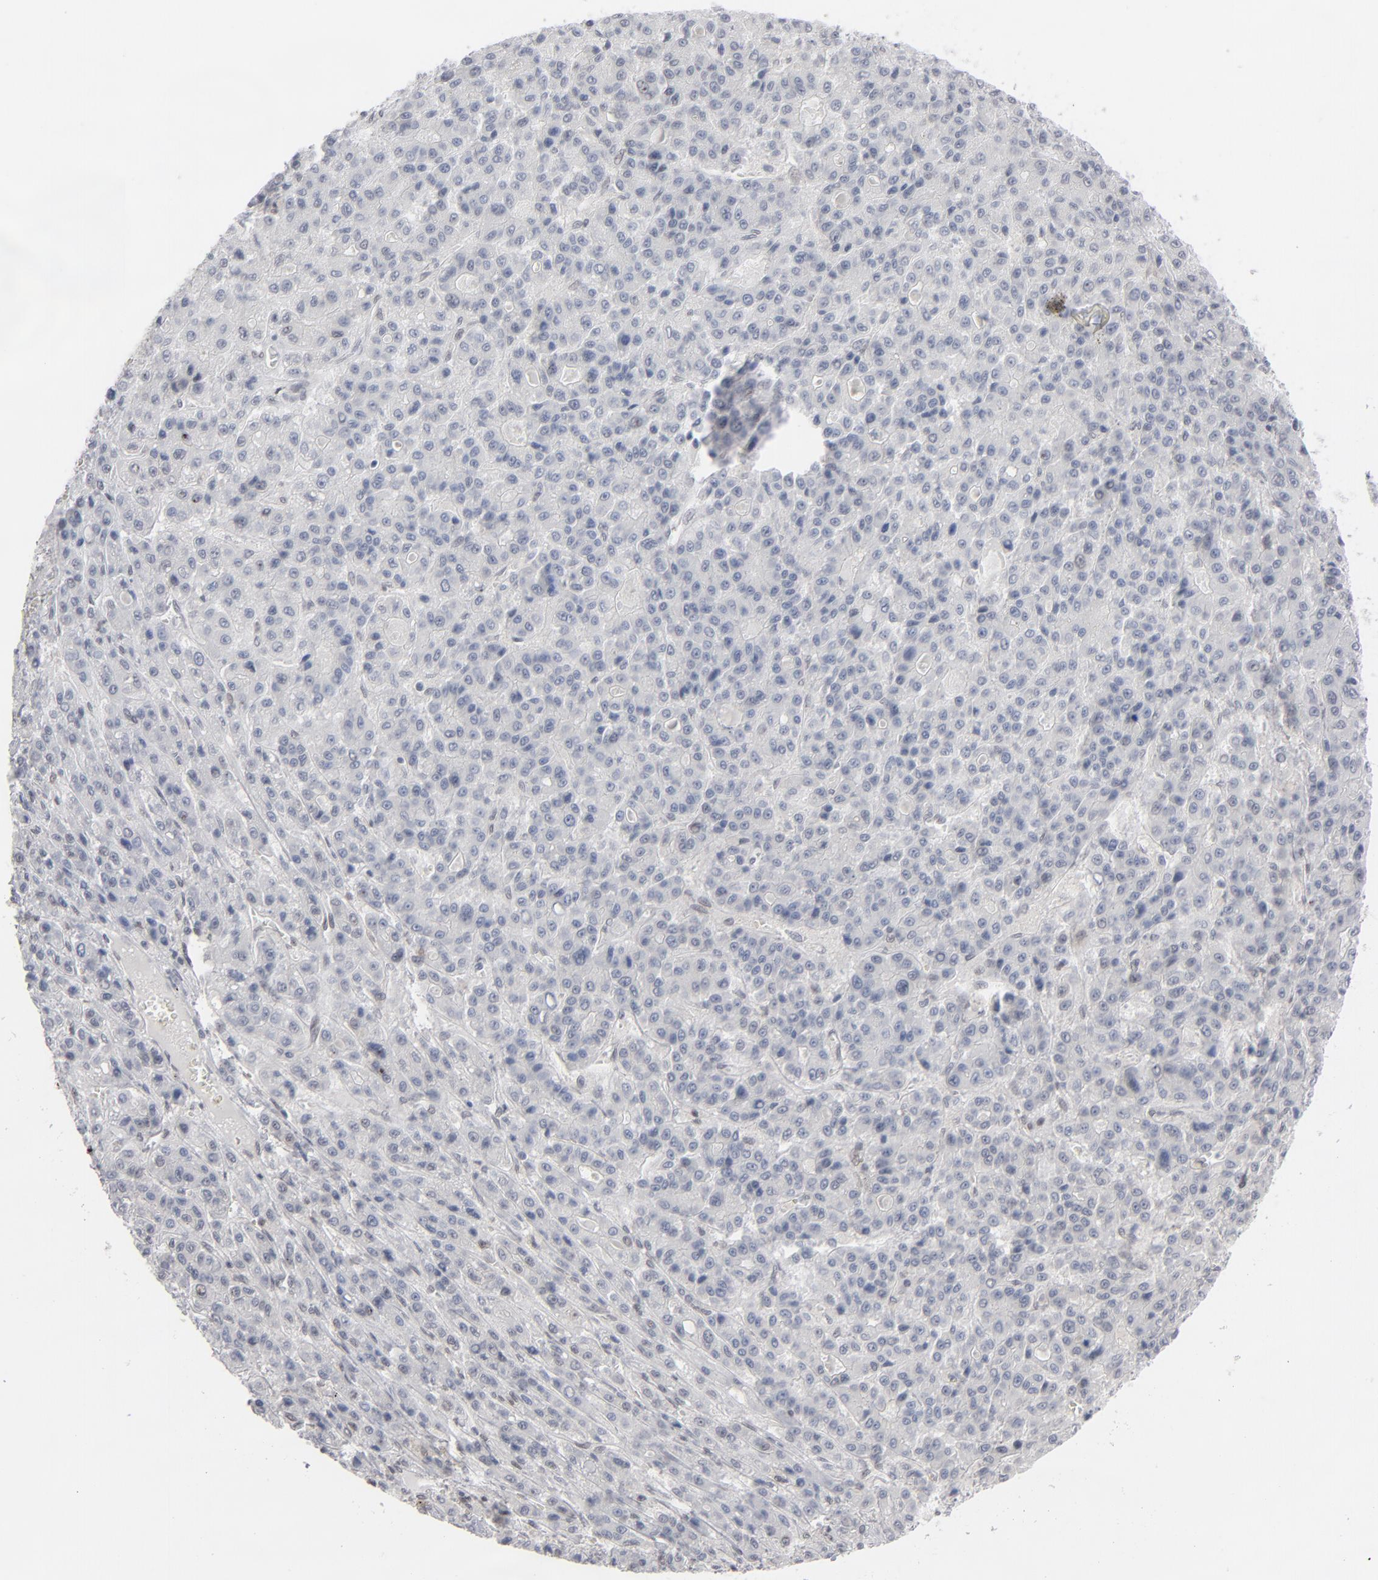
{"staining": {"intensity": "negative", "quantity": "none", "location": "none"}, "tissue": "liver cancer", "cell_type": "Tumor cells", "image_type": "cancer", "snomed": [{"axis": "morphology", "description": "Carcinoma, Hepatocellular, NOS"}, {"axis": "topography", "description": "Liver"}], "caption": "High magnification brightfield microscopy of liver cancer (hepatocellular carcinoma) stained with DAB (brown) and counterstained with hematoxylin (blue): tumor cells show no significant positivity.", "gene": "IRF9", "patient": {"sex": "male", "age": 70}}